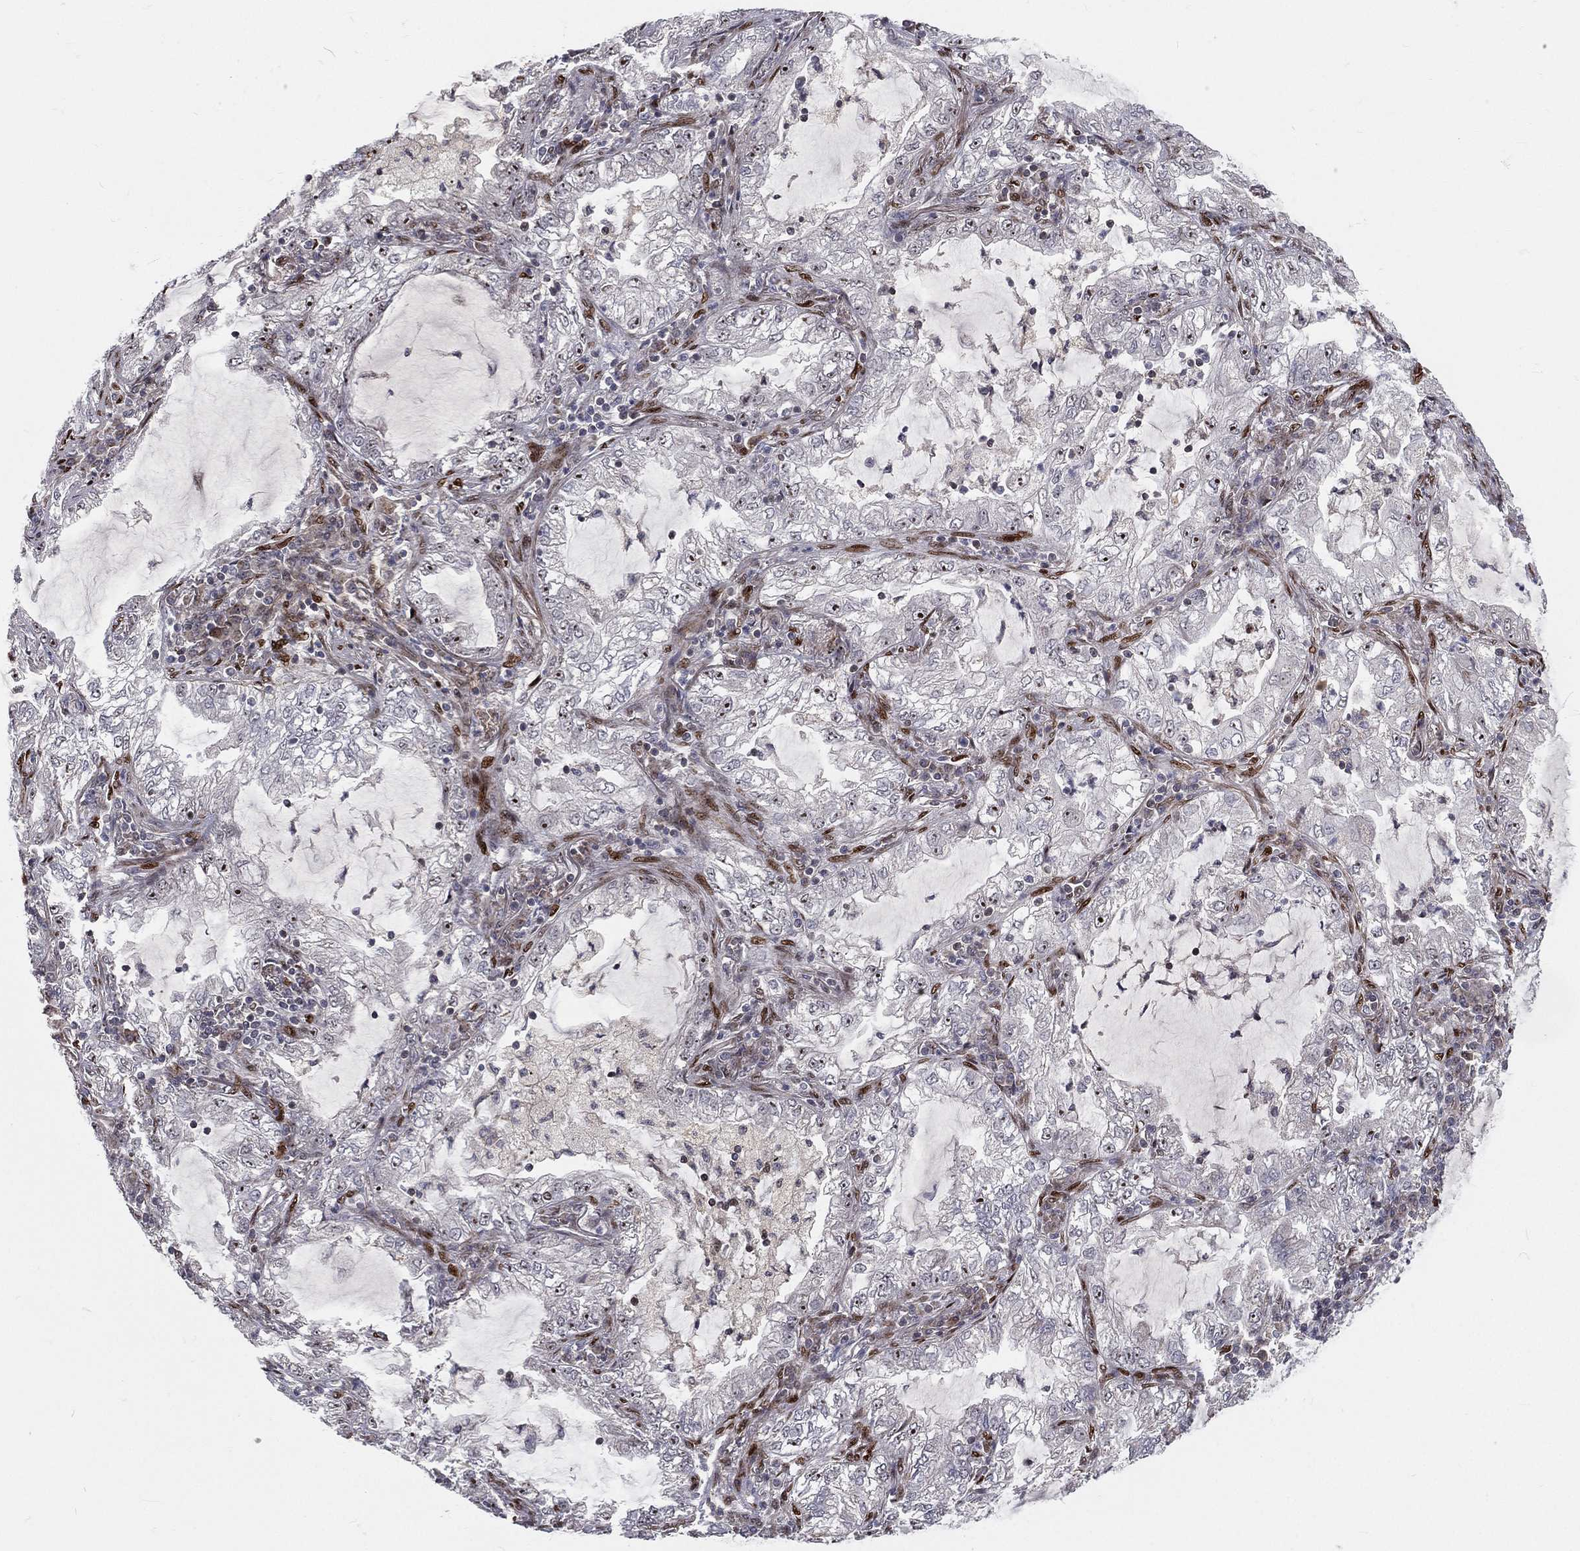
{"staining": {"intensity": "negative", "quantity": "none", "location": "none"}, "tissue": "lung cancer", "cell_type": "Tumor cells", "image_type": "cancer", "snomed": [{"axis": "morphology", "description": "Adenocarcinoma, NOS"}, {"axis": "topography", "description": "Lung"}], "caption": "This is an immunohistochemistry (IHC) histopathology image of human lung cancer. There is no staining in tumor cells.", "gene": "ZEB1", "patient": {"sex": "female", "age": 73}}